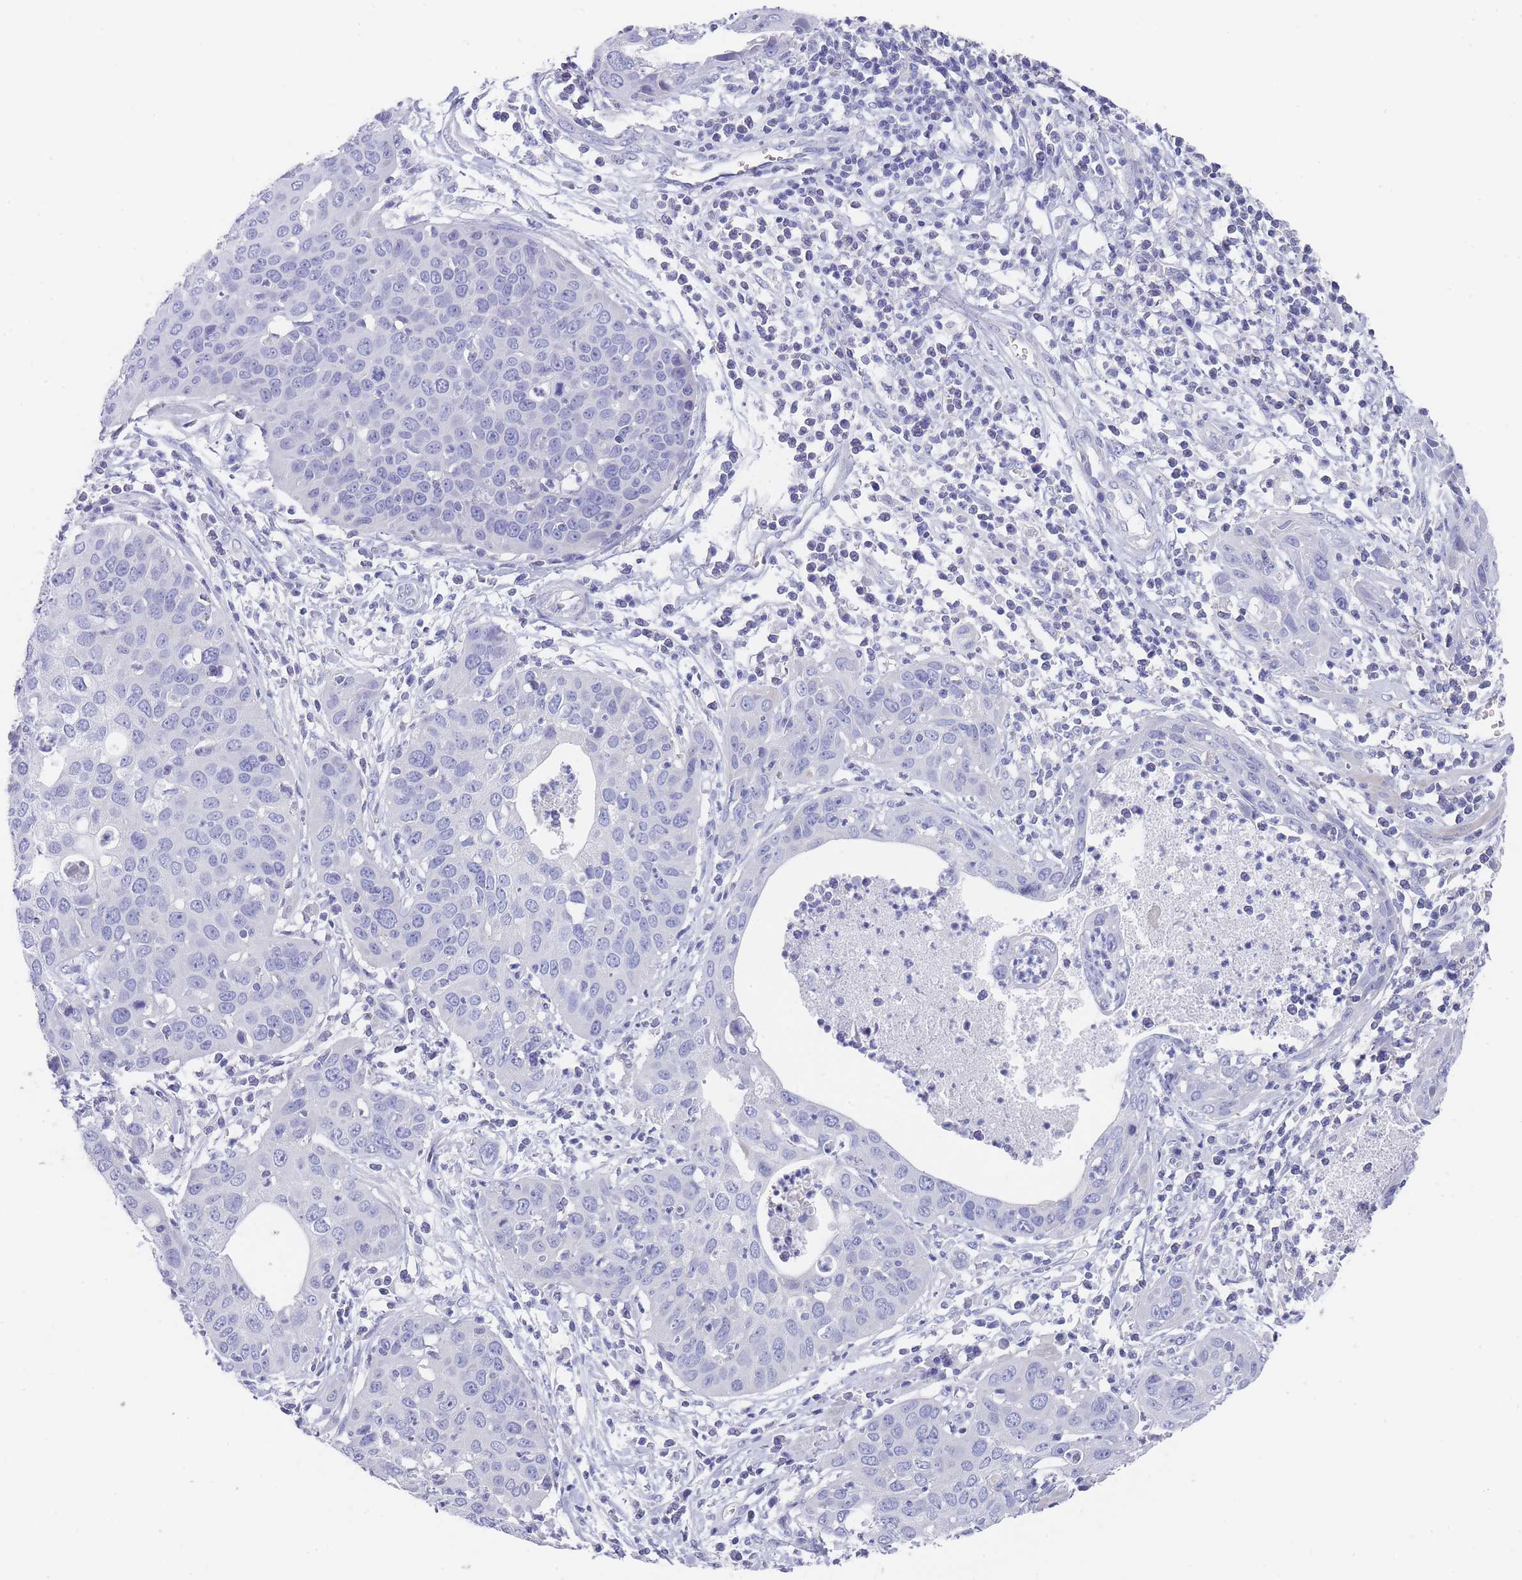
{"staining": {"intensity": "negative", "quantity": "none", "location": "none"}, "tissue": "cervical cancer", "cell_type": "Tumor cells", "image_type": "cancer", "snomed": [{"axis": "morphology", "description": "Squamous cell carcinoma, NOS"}, {"axis": "topography", "description": "Cervix"}], "caption": "The IHC histopathology image has no significant expression in tumor cells of cervical squamous cell carcinoma tissue. Nuclei are stained in blue.", "gene": "SCCPDH", "patient": {"sex": "female", "age": 36}}